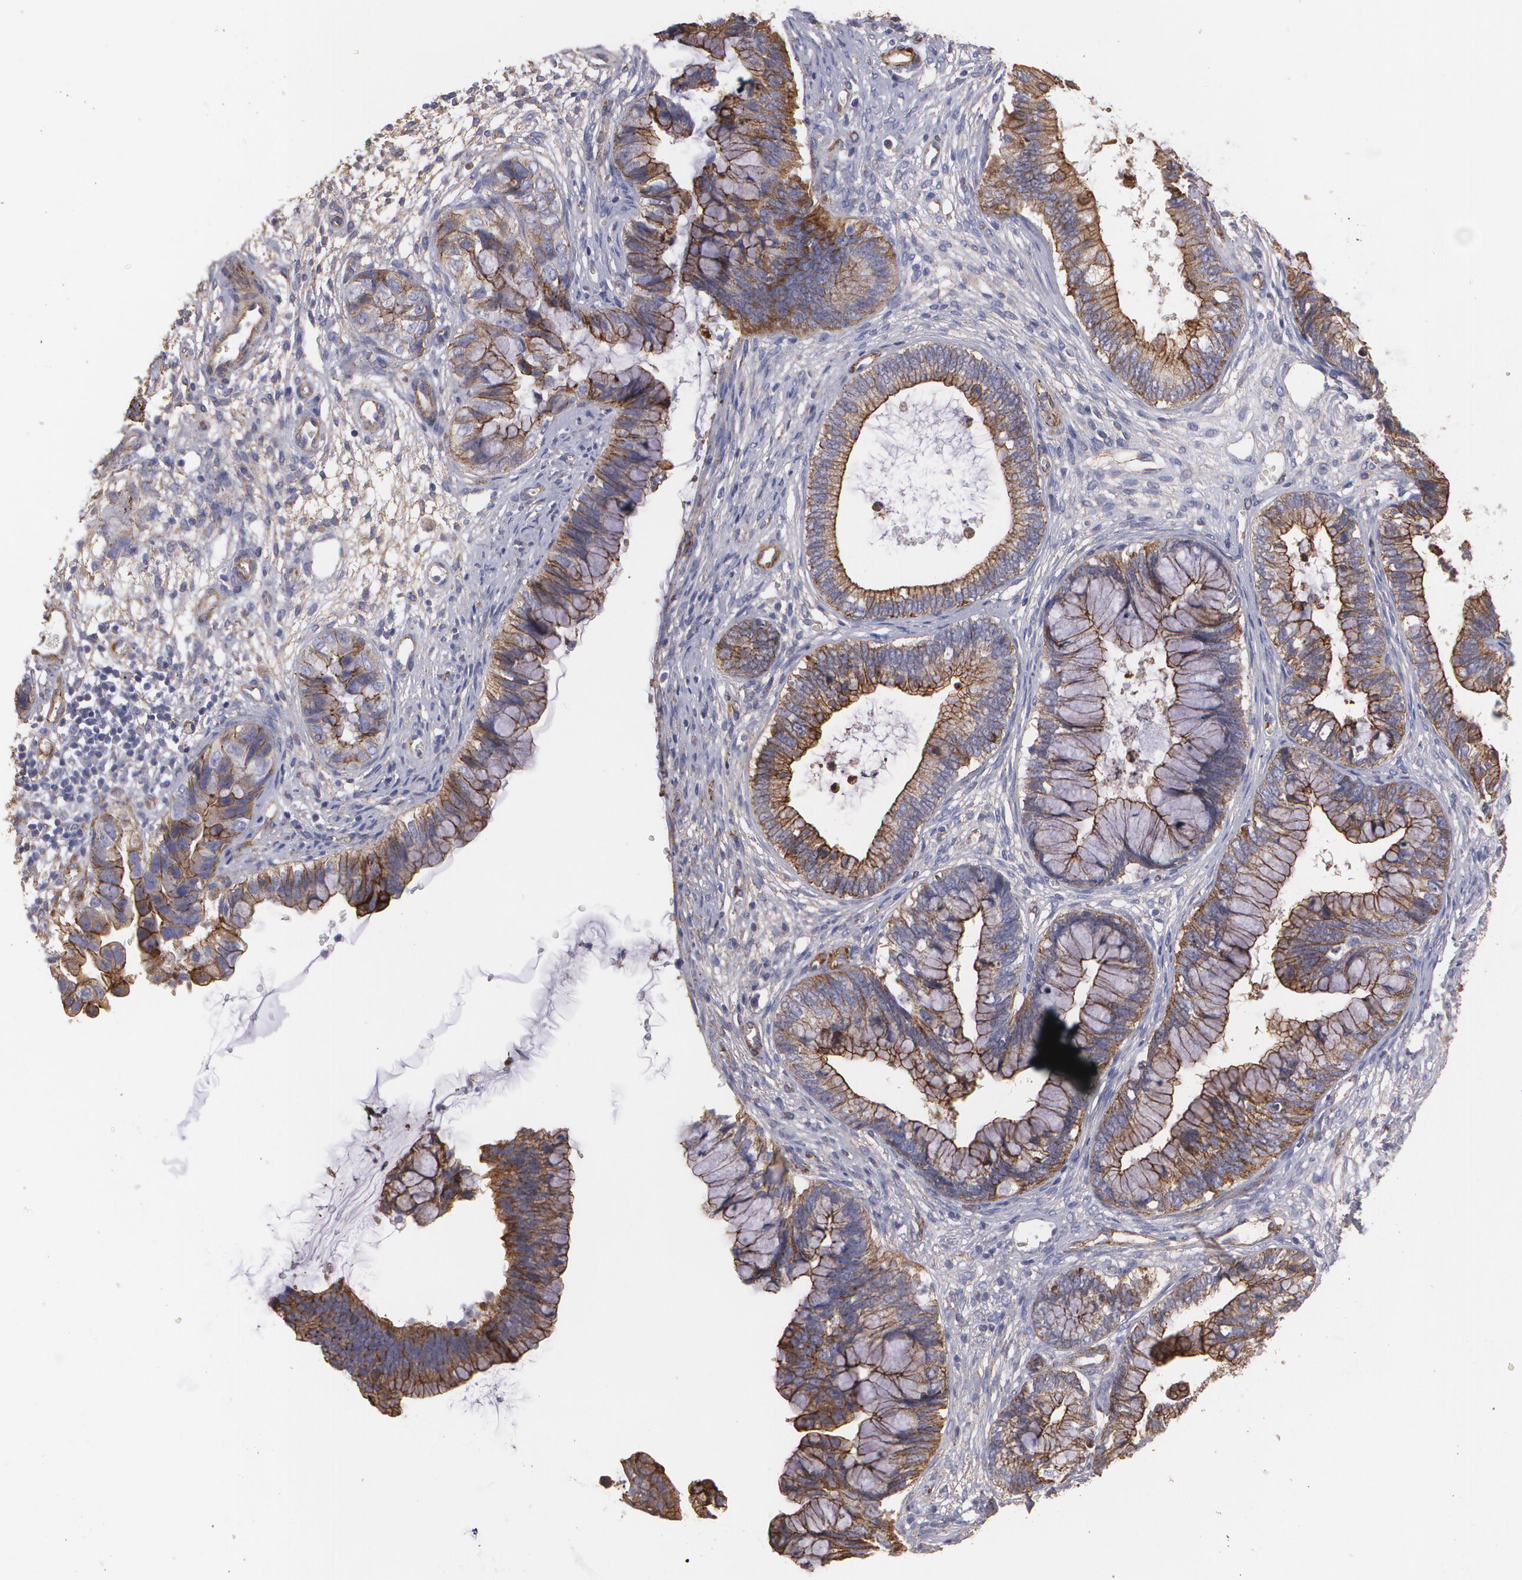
{"staining": {"intensity": "moderate", "quantity": ">75%", "location": "cytoplasmic/membranous"}, "tissue": "cervical cancer", "cell_type": "Tumor cells", "image_type": "cancer", "snomed": [{"axis": "morphology", "description": "Adenocarcinoma, NOS"}, {"axis": "topography", "description": "Cervix"}], "caption": "Cervical adenocarcinoma stained with DAB (3,3'-diaminobenzidine) IHC displays medium levels of moderate cytoplasmic/membranous positivity in about >75% of tumor cells.", "gene": "TJP1", "patient": {"sex": "female", "age": 44}}